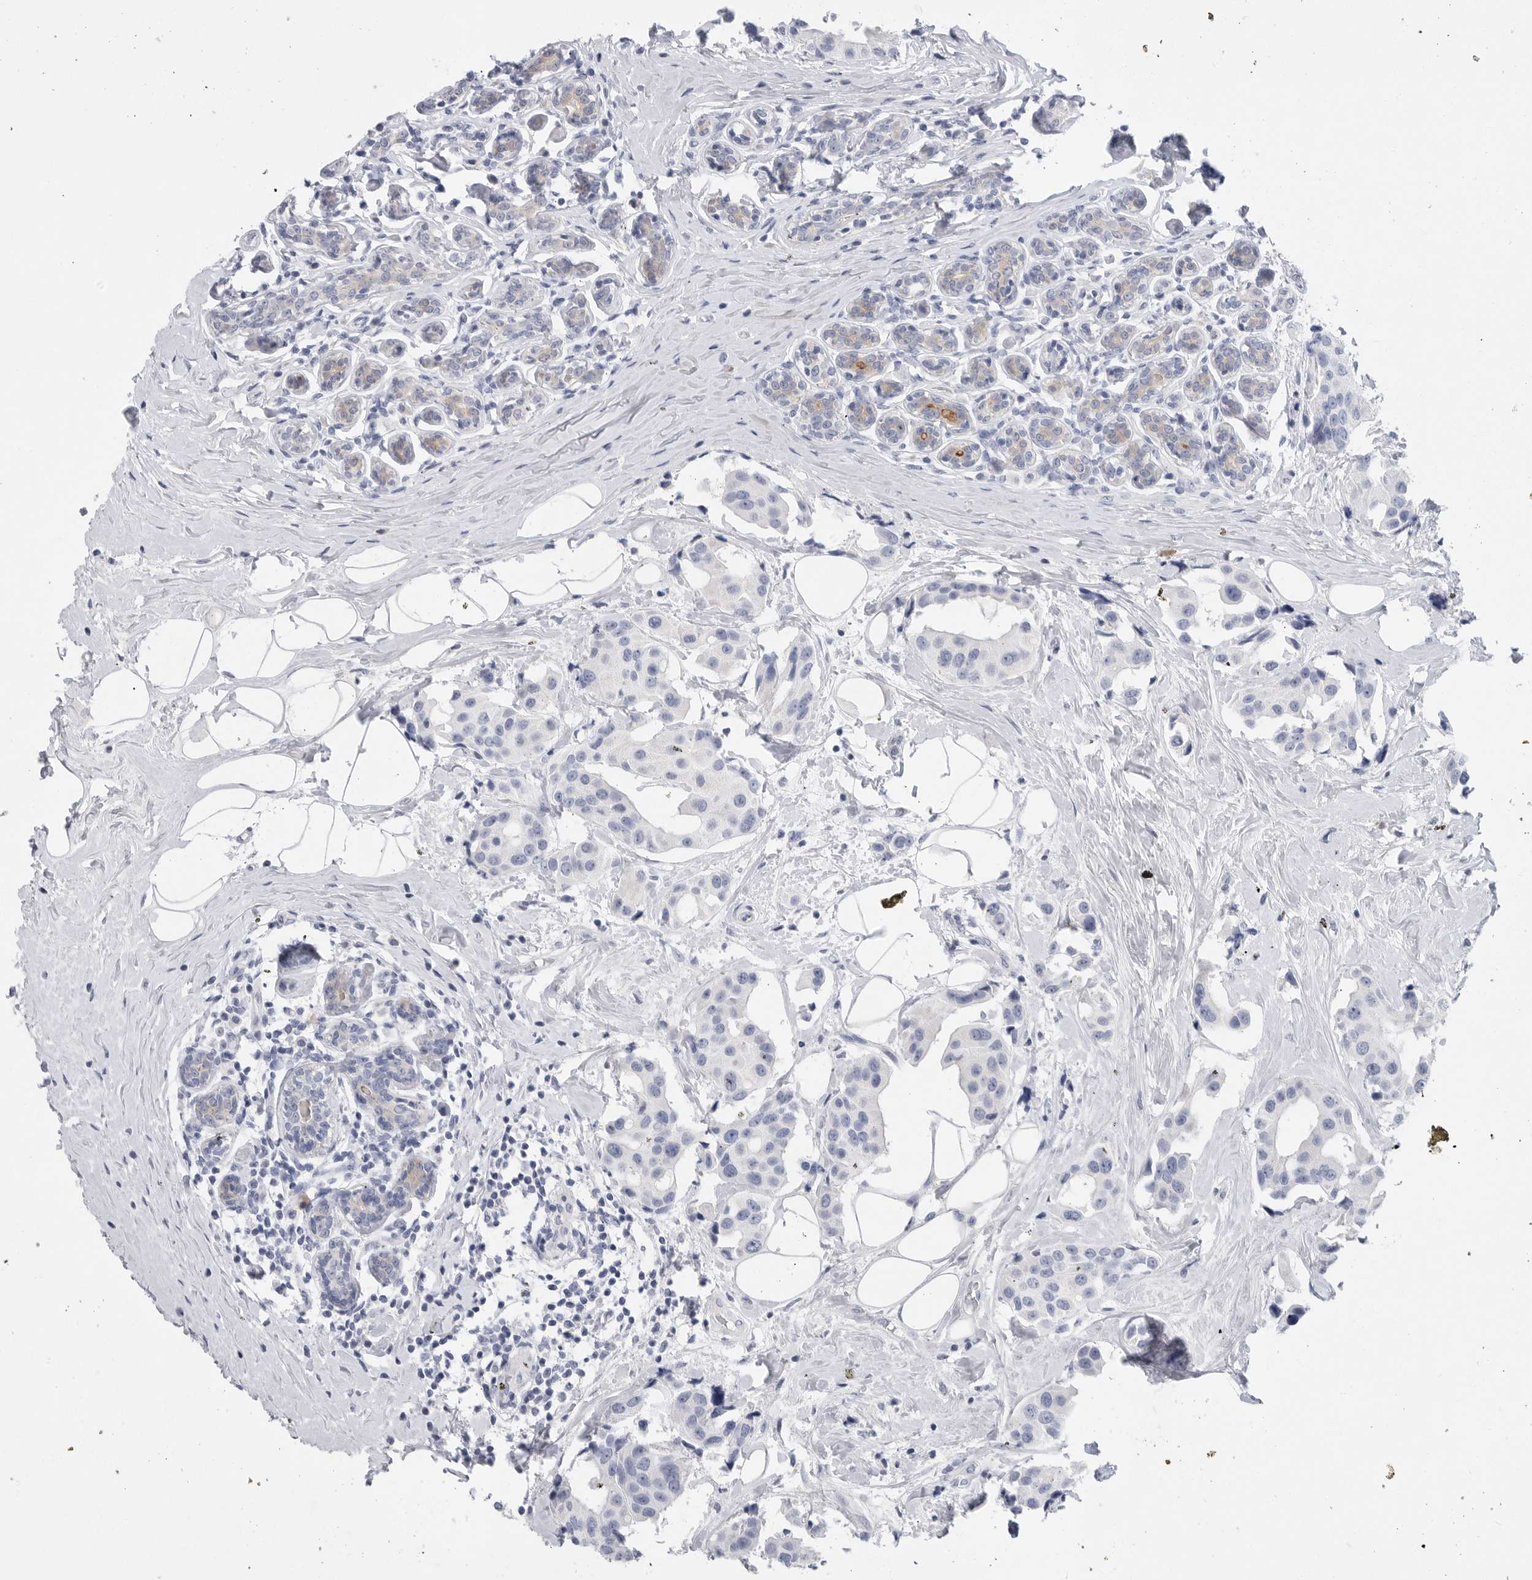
{"staining": {"intensity": "negative", "quantity": "none", "location": "none"}, "tissue": "breast cancer", "cell_type": "Tumor cells", "image_type": "cancer", "snomed": [{"axis": "morphology", "description": "Normal tissue, NOS"}, {"axis": "morphology", "description": "Duct carcinoma"}, {"axis": "topography", "description": "Breast"}], "caption": "Protein analysis of breast cancer (invasive ductal carcinoma) displays no significant positivity in tumor cells.", "gene": "CAMK2B", "patient": {"sex": "female", "age": 39}}